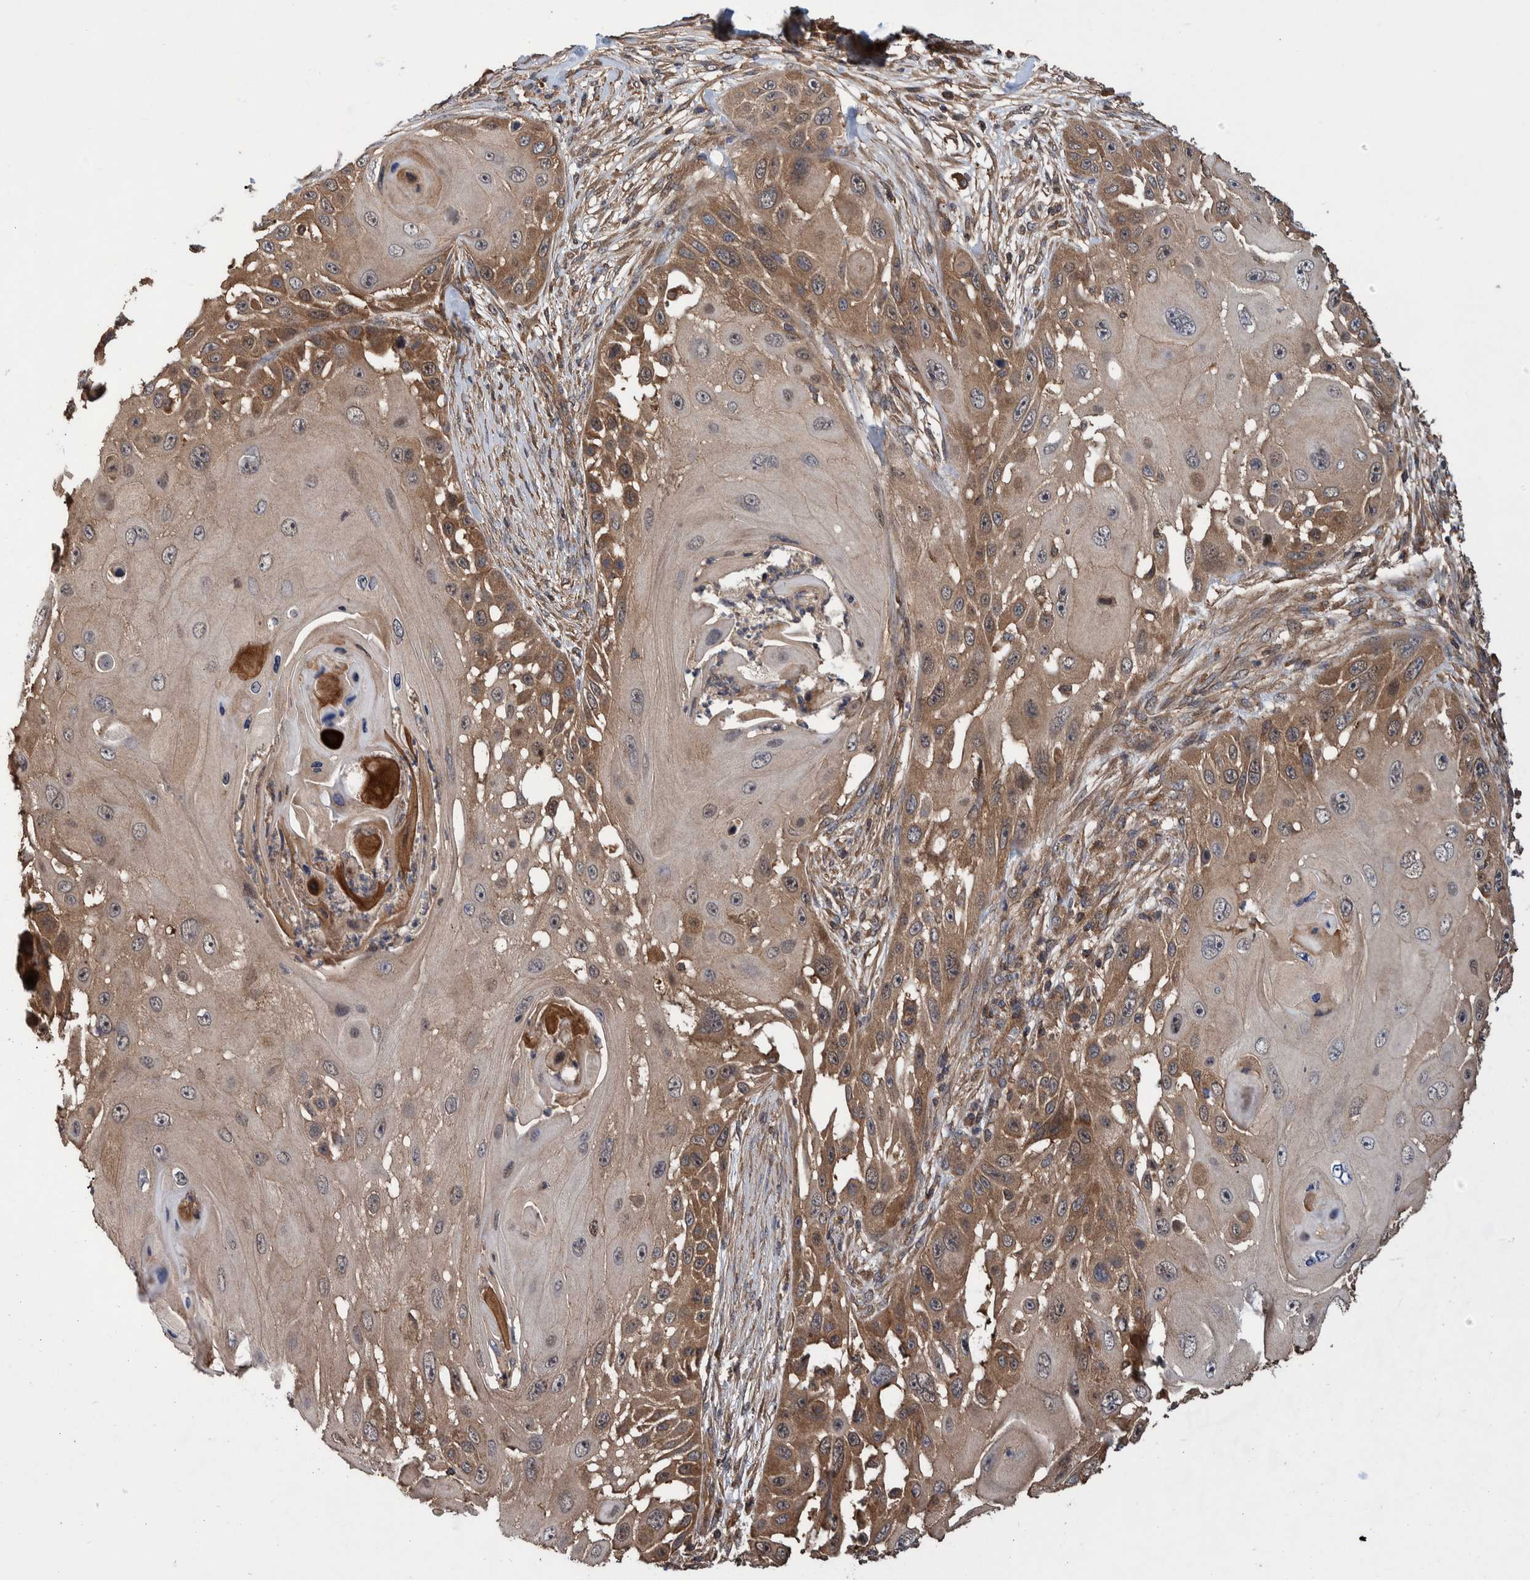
{"staining": {"intensity": "moderate", "quantity": ">75%", "location": "cytoplasmic/membranous"}, "tissue": "skin cancer", "cell_type": "Tumor cells", "image_type": "cancer", "snomed": [{"axis": "morphology", "description": "Squamous cell carcinoma, NOS"}, {"axis": "topography", "description": "Skin"}], "caption": "Brown immunohistochemical staining in squamous cell carcinoma (skin) shows moderate cytoplasmic/membranous staining in approximately >75% of tumor cells. (DAB (3,3'-diaminobenzidine) IHC with brightfield microscopy, high magnification).", "gene": "VBP1", "patient": {"sex": "female", "age": 44}}